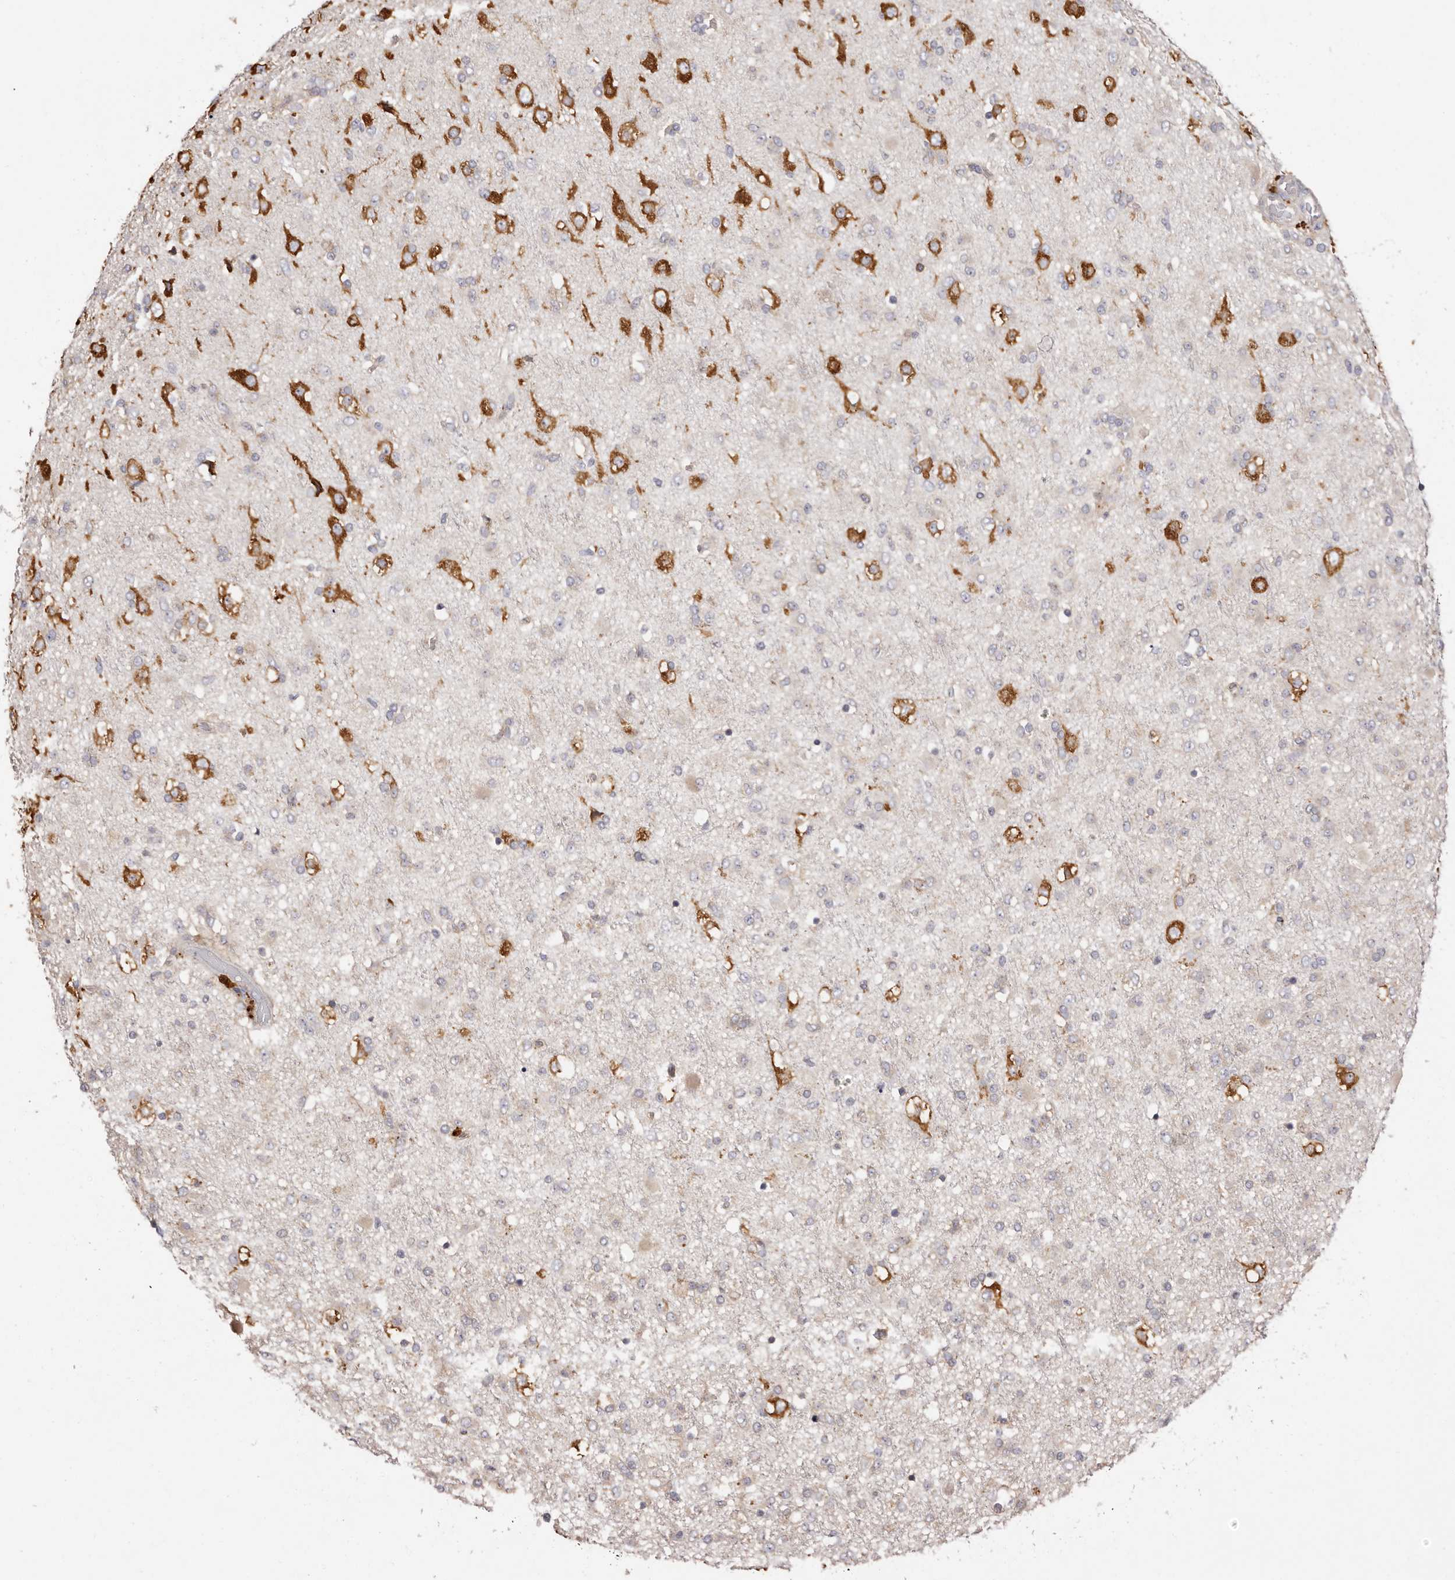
{"staining": {"intensity": "negative", "quantity": "none", "location": "none"}, "tissue": "glioma", "cell_type": "Tumor cells", "image_type": "cancer", "snomed": [{"axis": "morphology", "description": "Glioma, malignant, Low grade"}, {"axis": "topography", "description": "Brain"}], "caption": "A high-resolution micrograph shows immunohistochemistry staining of glioma, which reveals no significant staining in tumor cells. The staining was performed using DAB (3,3'-diaminobenzidine) to visualize the protein expression in brown, while the nuclei were stained in blue with hematoxylin (Magnification: 20x).", "gene": "FAM167B", "patient": {"sex": "male", "age": 65}}